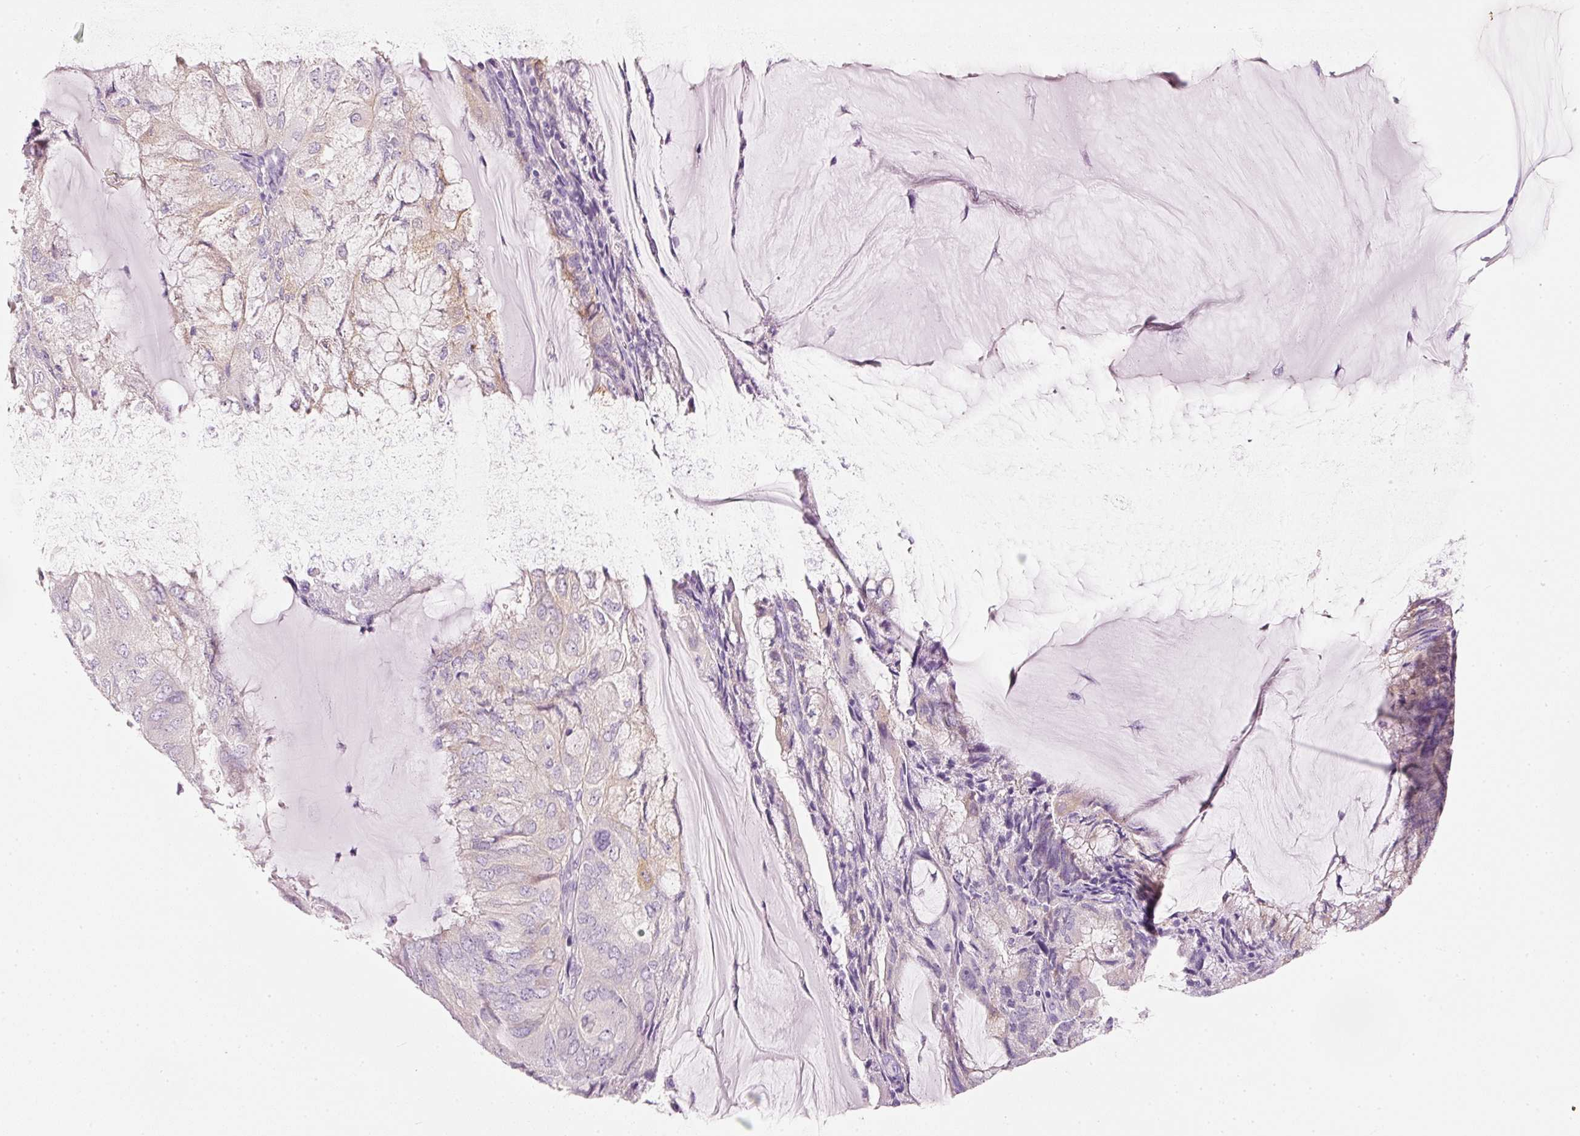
{"staining": {"intensity": "negative", "quantity": "none", "location": "none"}, "tissue": "endometrial cancer", "cell_type": "Tumor cells", "image_type": "cancer", "snomed": [{"axis": "morphology", "description": "Adenocarcinoma, NOS"}, {"axis": "topography", "description": "Endometrium"}], "caption": "High magnification brightfield microscopy of endometrial cancer stained with DAB (3,3'-diaminobenzidine) (brown) and counterstained with hematoxylin (blue): tumor cells show no significant staining.", "gene": "PDXDC1", "patient": {"sex": "female", "age": 81}}